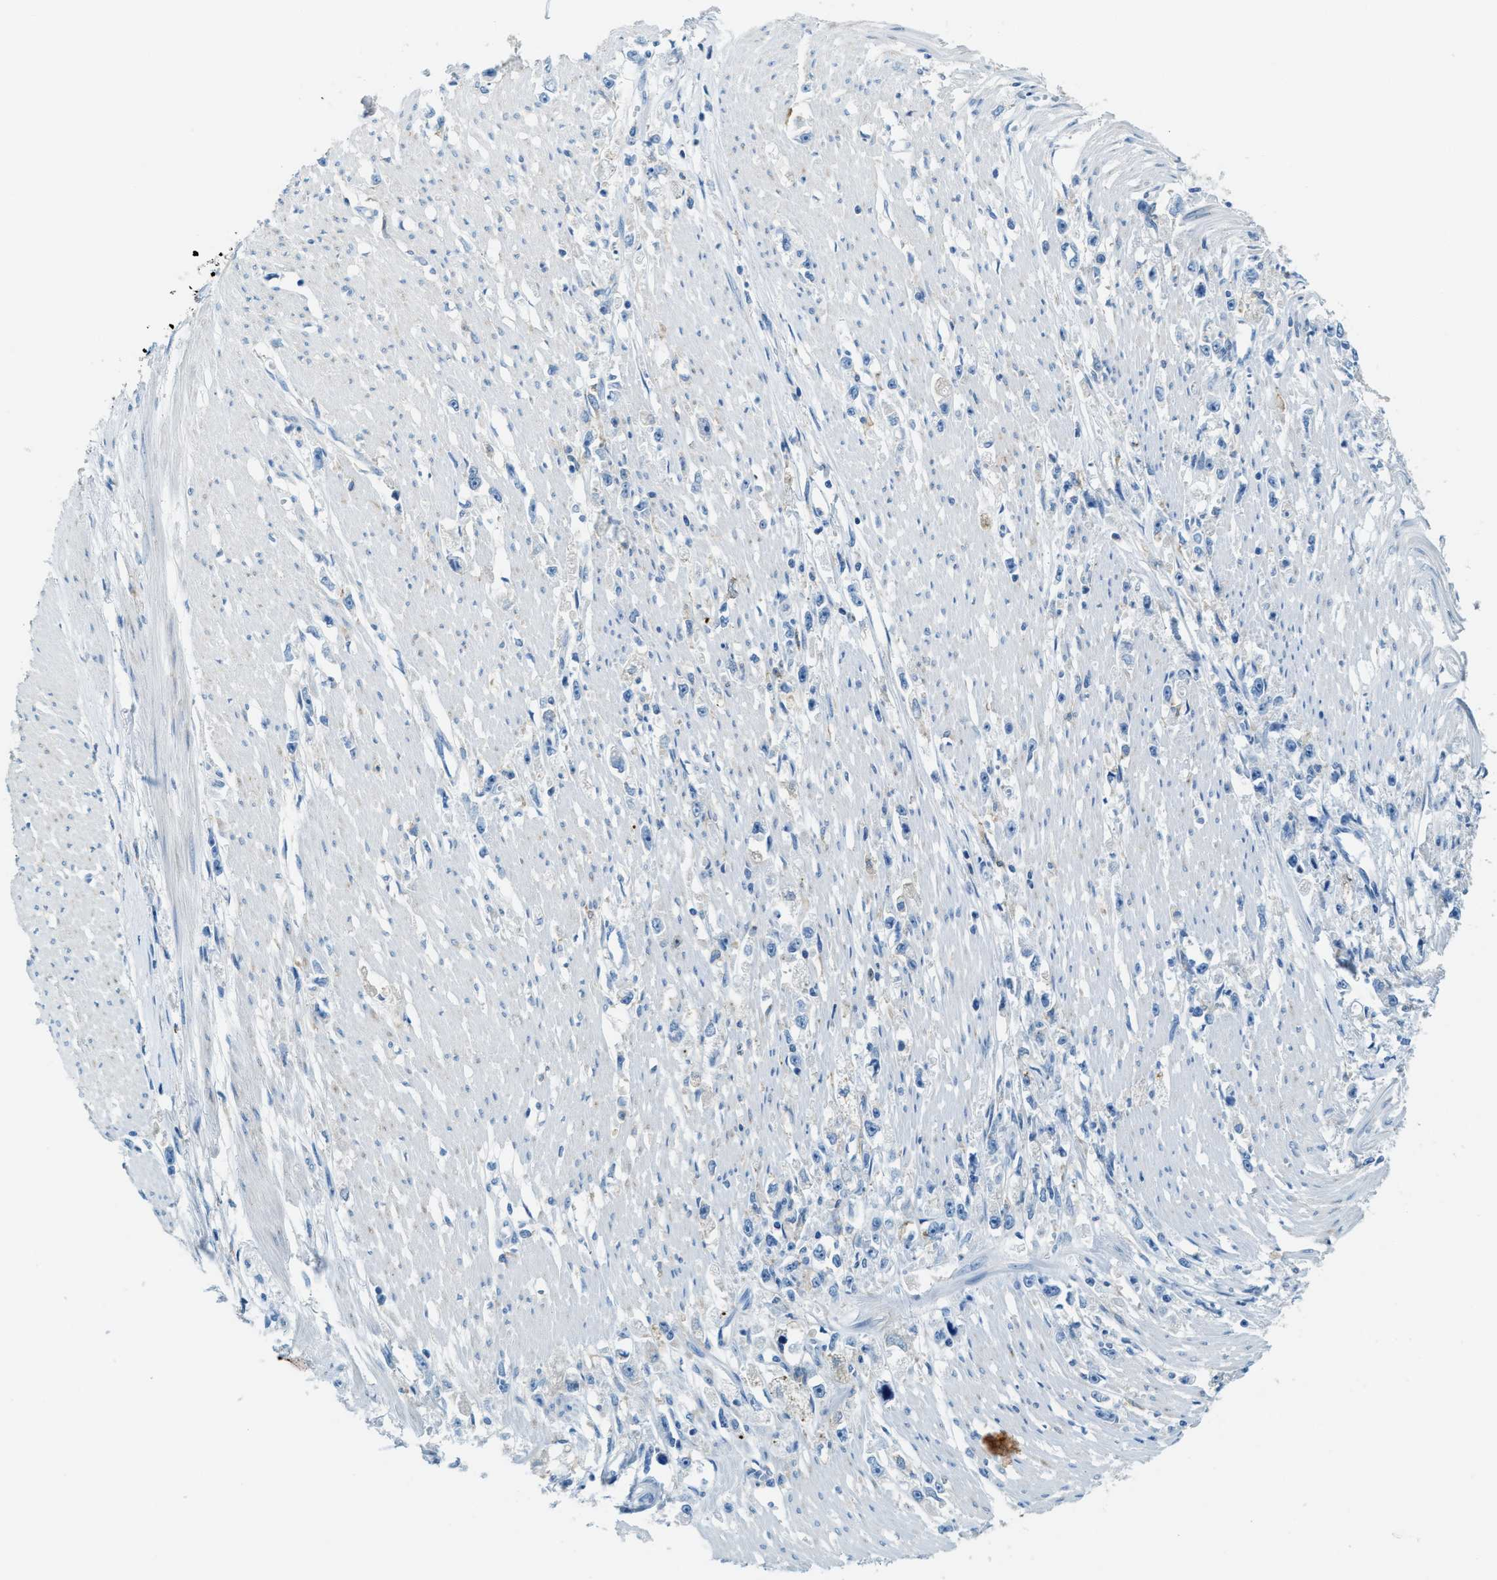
{"staining": {"intensity": "negative", "quantity": "none", "location": "none"}, "tissue": "stomach cancer", "cell_type": "Tumor cells", "image_type": "cancer", "snomed": [{"axis": "morphology", "description": "Adenocarcinoma, NOS"}, {"axis": "topography", "description": "Stomach"}], "caption": "IHC image of adenocarcinoma (stomach) stained for a protein (brown), which demonstrates no staining in tumor cells.", "gene": "MATCAP2", "patient": {"sex": "female", "age": 59}}